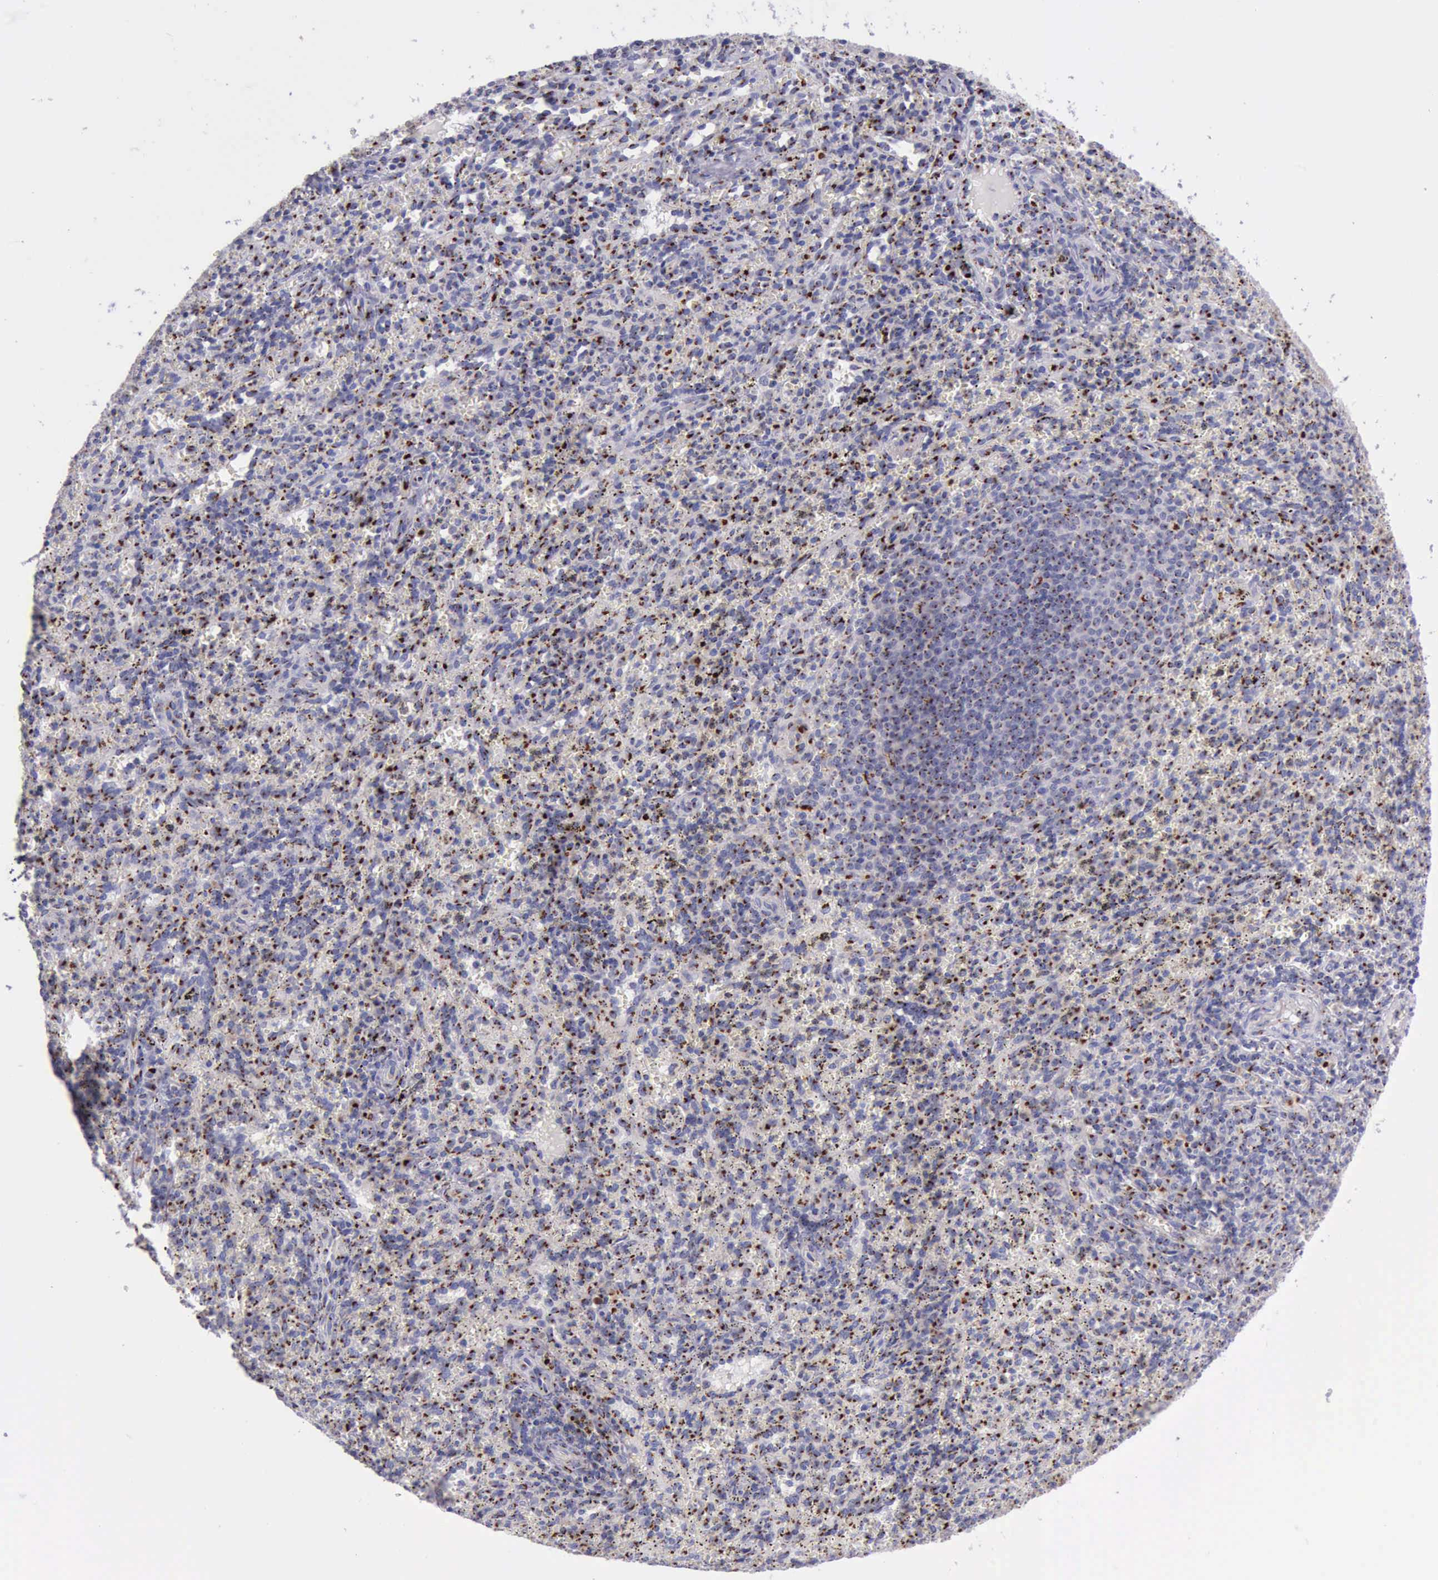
{"staining": {"intensity": "strong", "quantity": ">75%", "location": "cytoplasmic/membranous"}, "tissue": "spleen", "cell_type": "Cells in red pulp", "image_type": "normal", "snomed": [{"axis": "morphology", "description": "Normal tissue, NOS"}, {"axis": "topography", "description": "Spleen"}], "caption": "DAB (3,3'-diaminobenzidine) immunohistochemical staining of unremarkable human spleen shows strong cytoplasmic/membranous protein expression in approximately >75% of cells in red pulp. Nuclei are stained in blue.", "gene": "GOLGA5", "patient": {"sex": "female", "age": 10}}